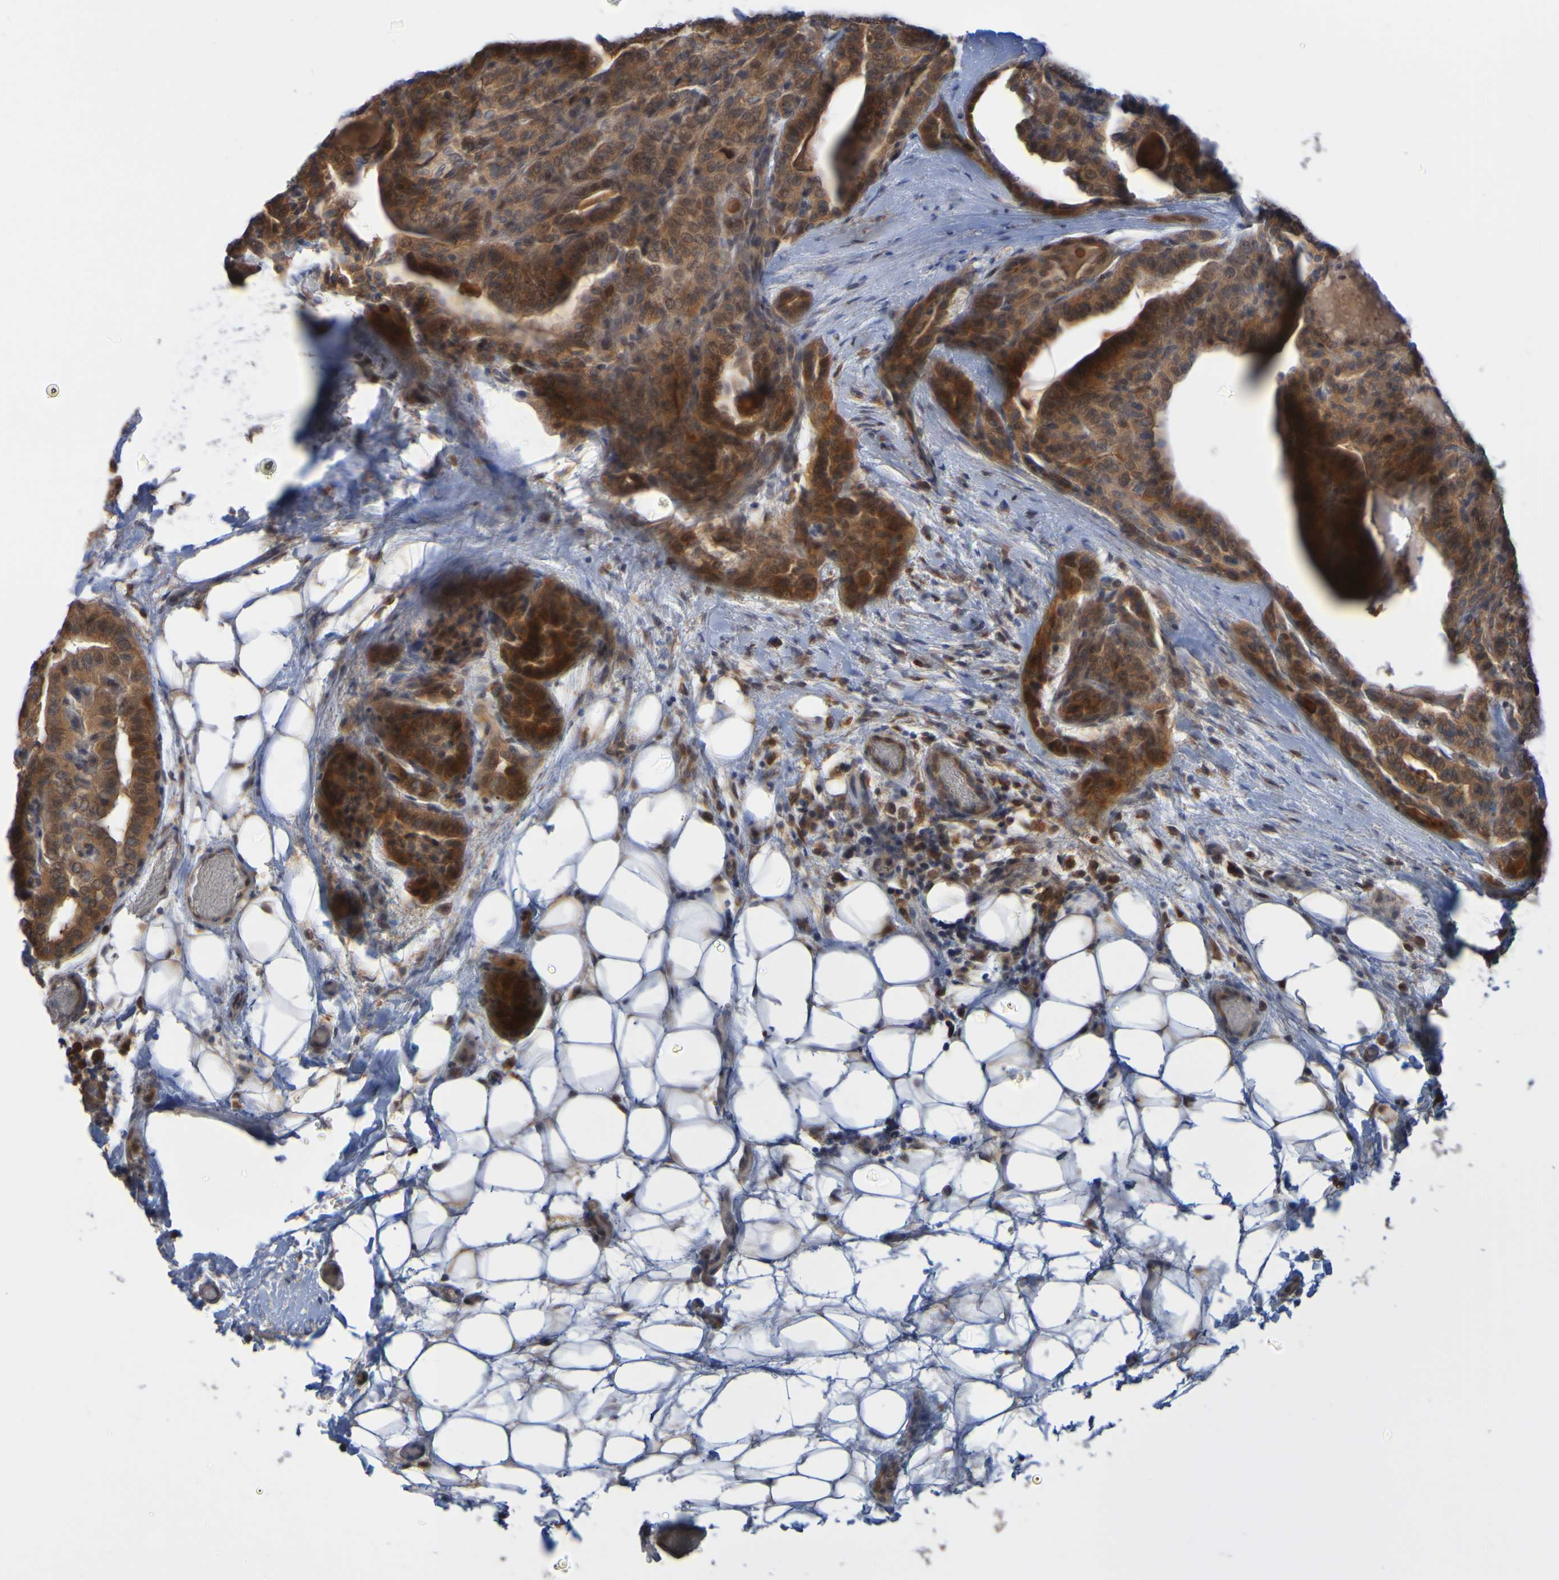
{"staining": {"intensity": "strong", "quantity": ">75%", "location": "cytoplasmic/membranous"}, "tissue": "thyroid cancer", "cell_type": "Tumor cells", "image_type": "cancer", "snomed": [{"axis": "morphology", "description": "Papillary adenocarcinoma, NOS"}, {"axis": "topography", "description": "Thyroid gland"}], "caption": "Human thyroid cancer stained with a protein marker demonstrates strong staining in tumor cells.", "gene": "NAV2", "patient": {"sex": "male", "age": 77}}